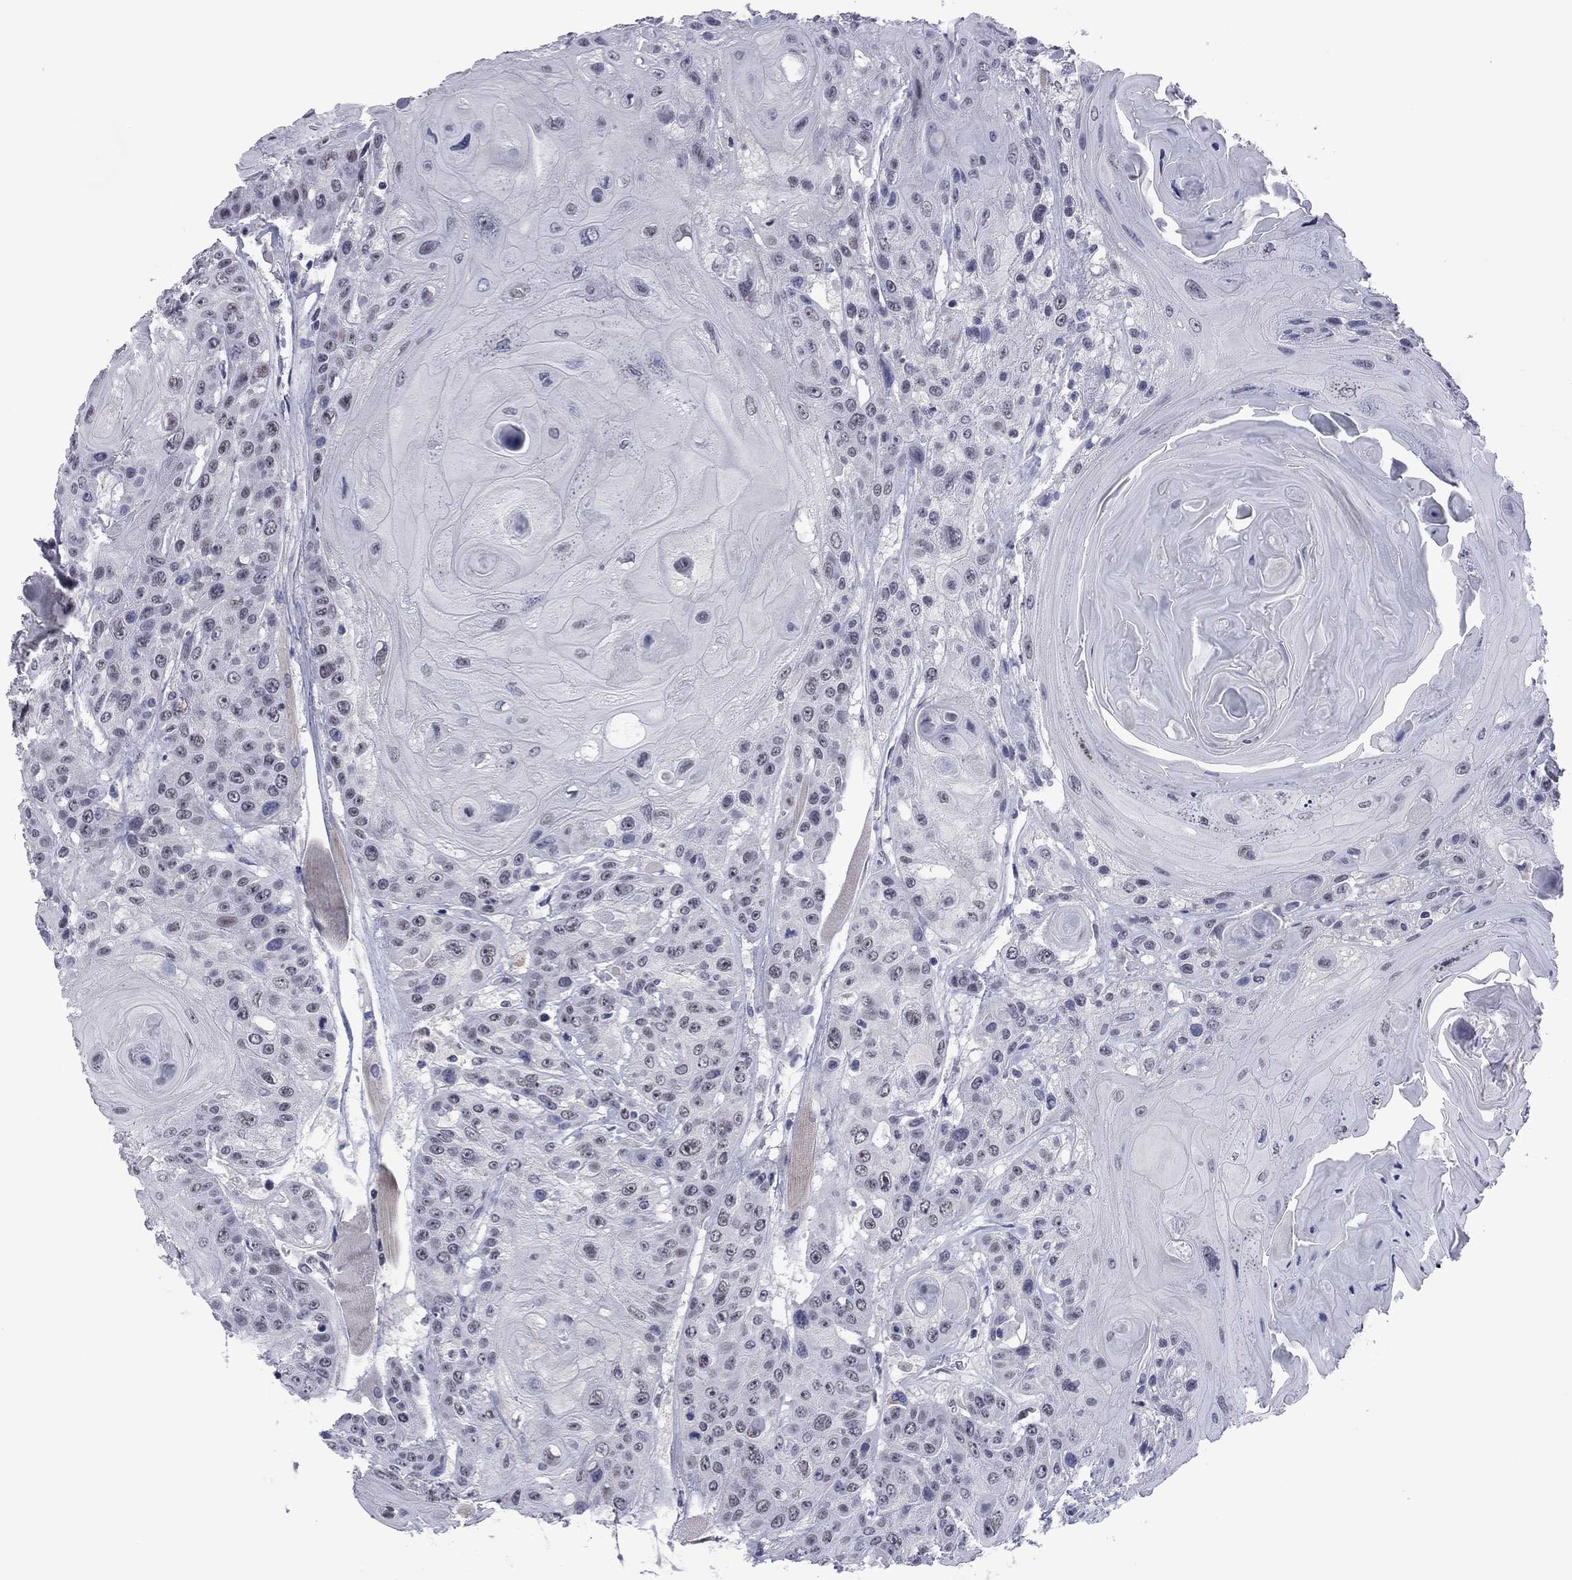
{"staining": {"intensity": "negative", "quantity": "none", "location": "none"}, "tissue": "head and neck cancer", "cell_type": "Tumor cells", "image_type": "cancer", "snomed": [{"axis": "morphology", "description": "Squamous cell carcinoma, NOS"}, {"axis": "topography", "description": "Head-Neck"}], "caption": "The photomicrograph displays no significant expression in tumor cells of squamous cell carcinoma (head and neck).", "gene": "POU5F2", "patient": {"sex": "female", "age": 59}}